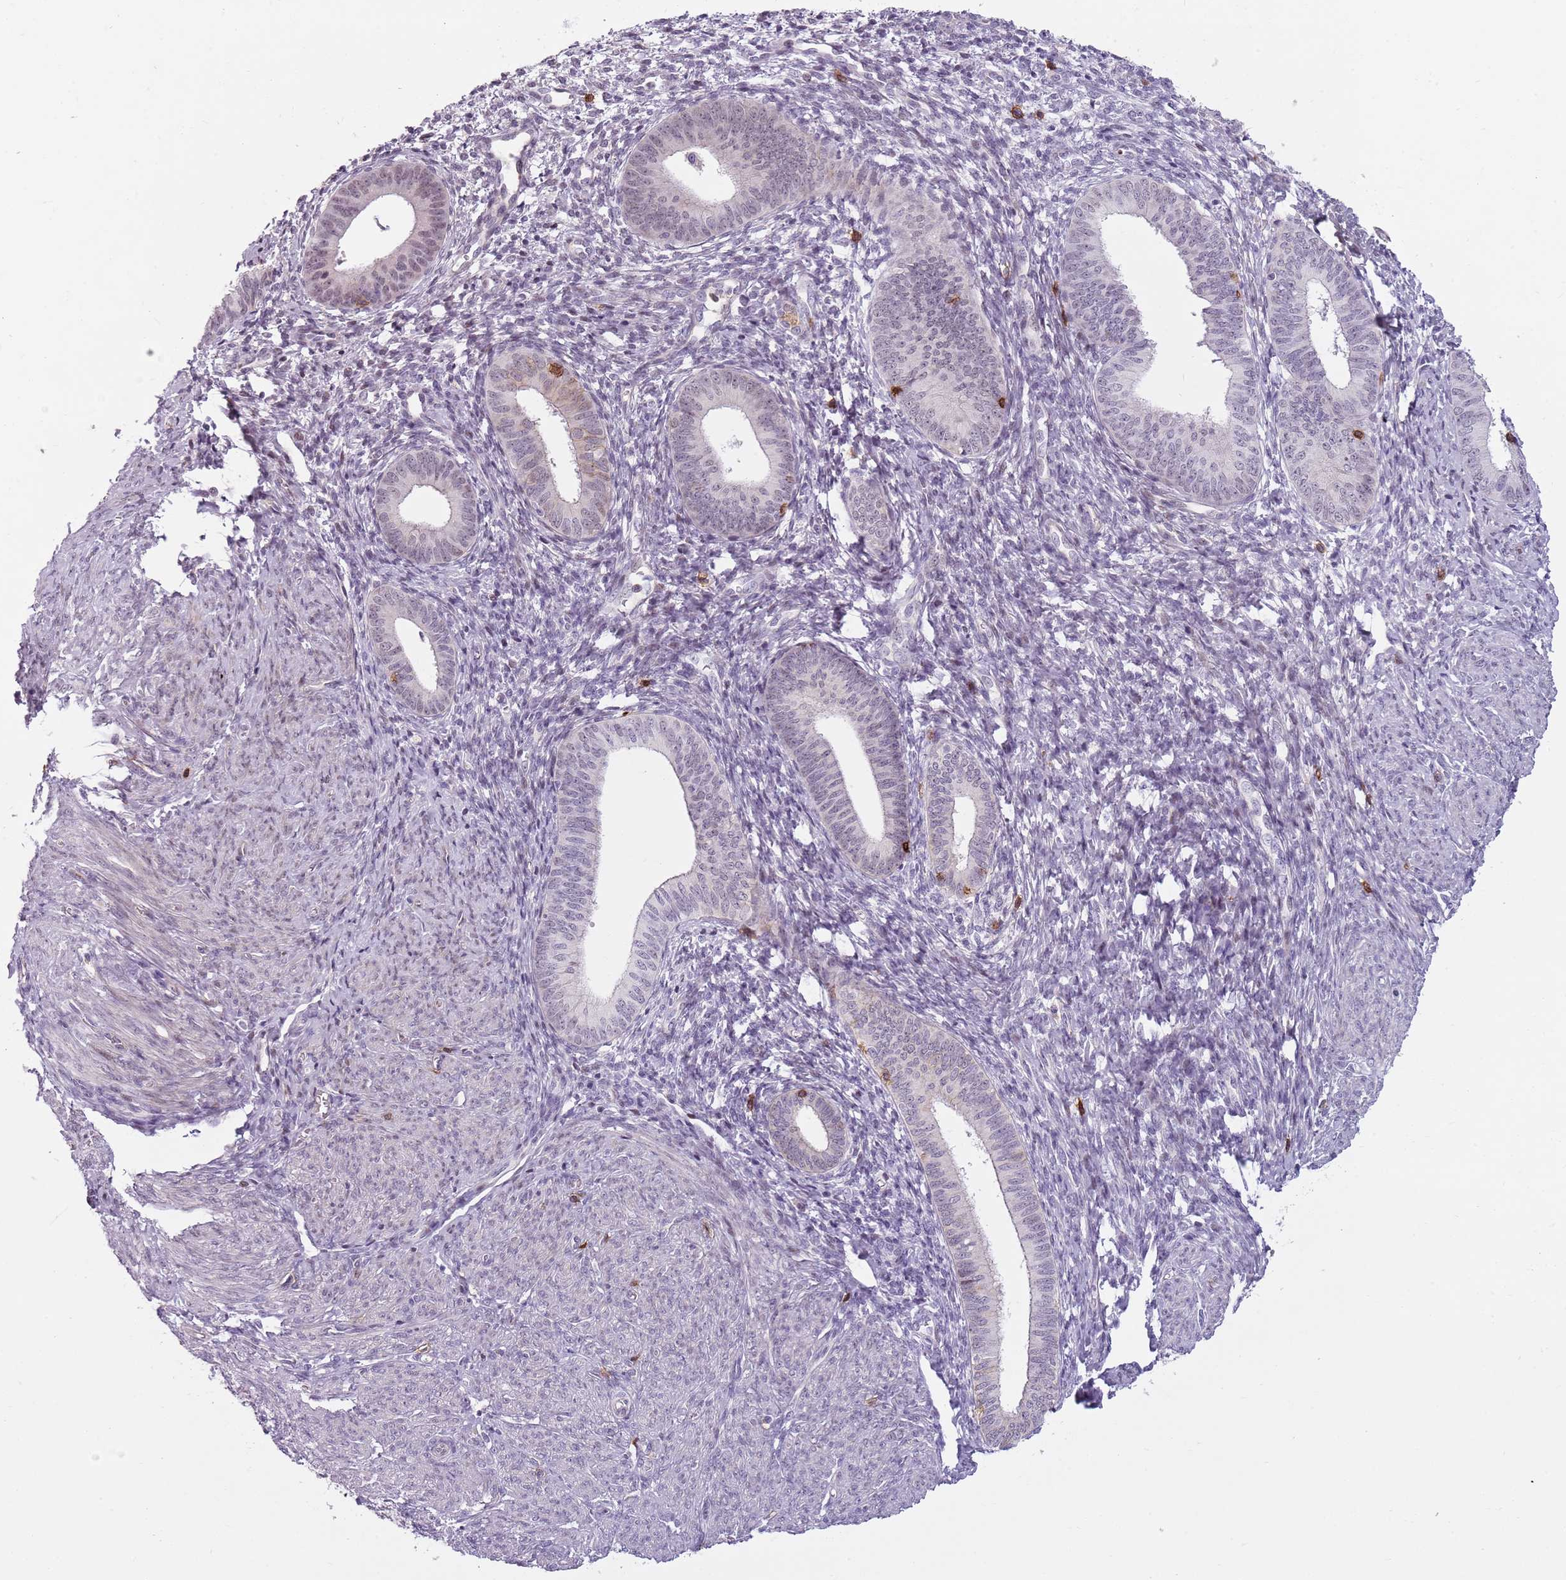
{"staining": {"intensity": "negative", "quantity": "none", "location": "none"}, "tissue": "endometrial cancer", "cell_type": "Tumor cells", "image_type": "cancer", "snomed": [{"axis": "morphology", "description": "Adenocarcinoma, NOS"}, {"axis": "topography", "description": "Endometrium"}], "caption": "A micrograph of adenocarcinoma (endometrial) stained for a protein displays no brown staining in tumor cells.", "gene": "ZNF583", "patient": {"sex": "female", "age": 79}}